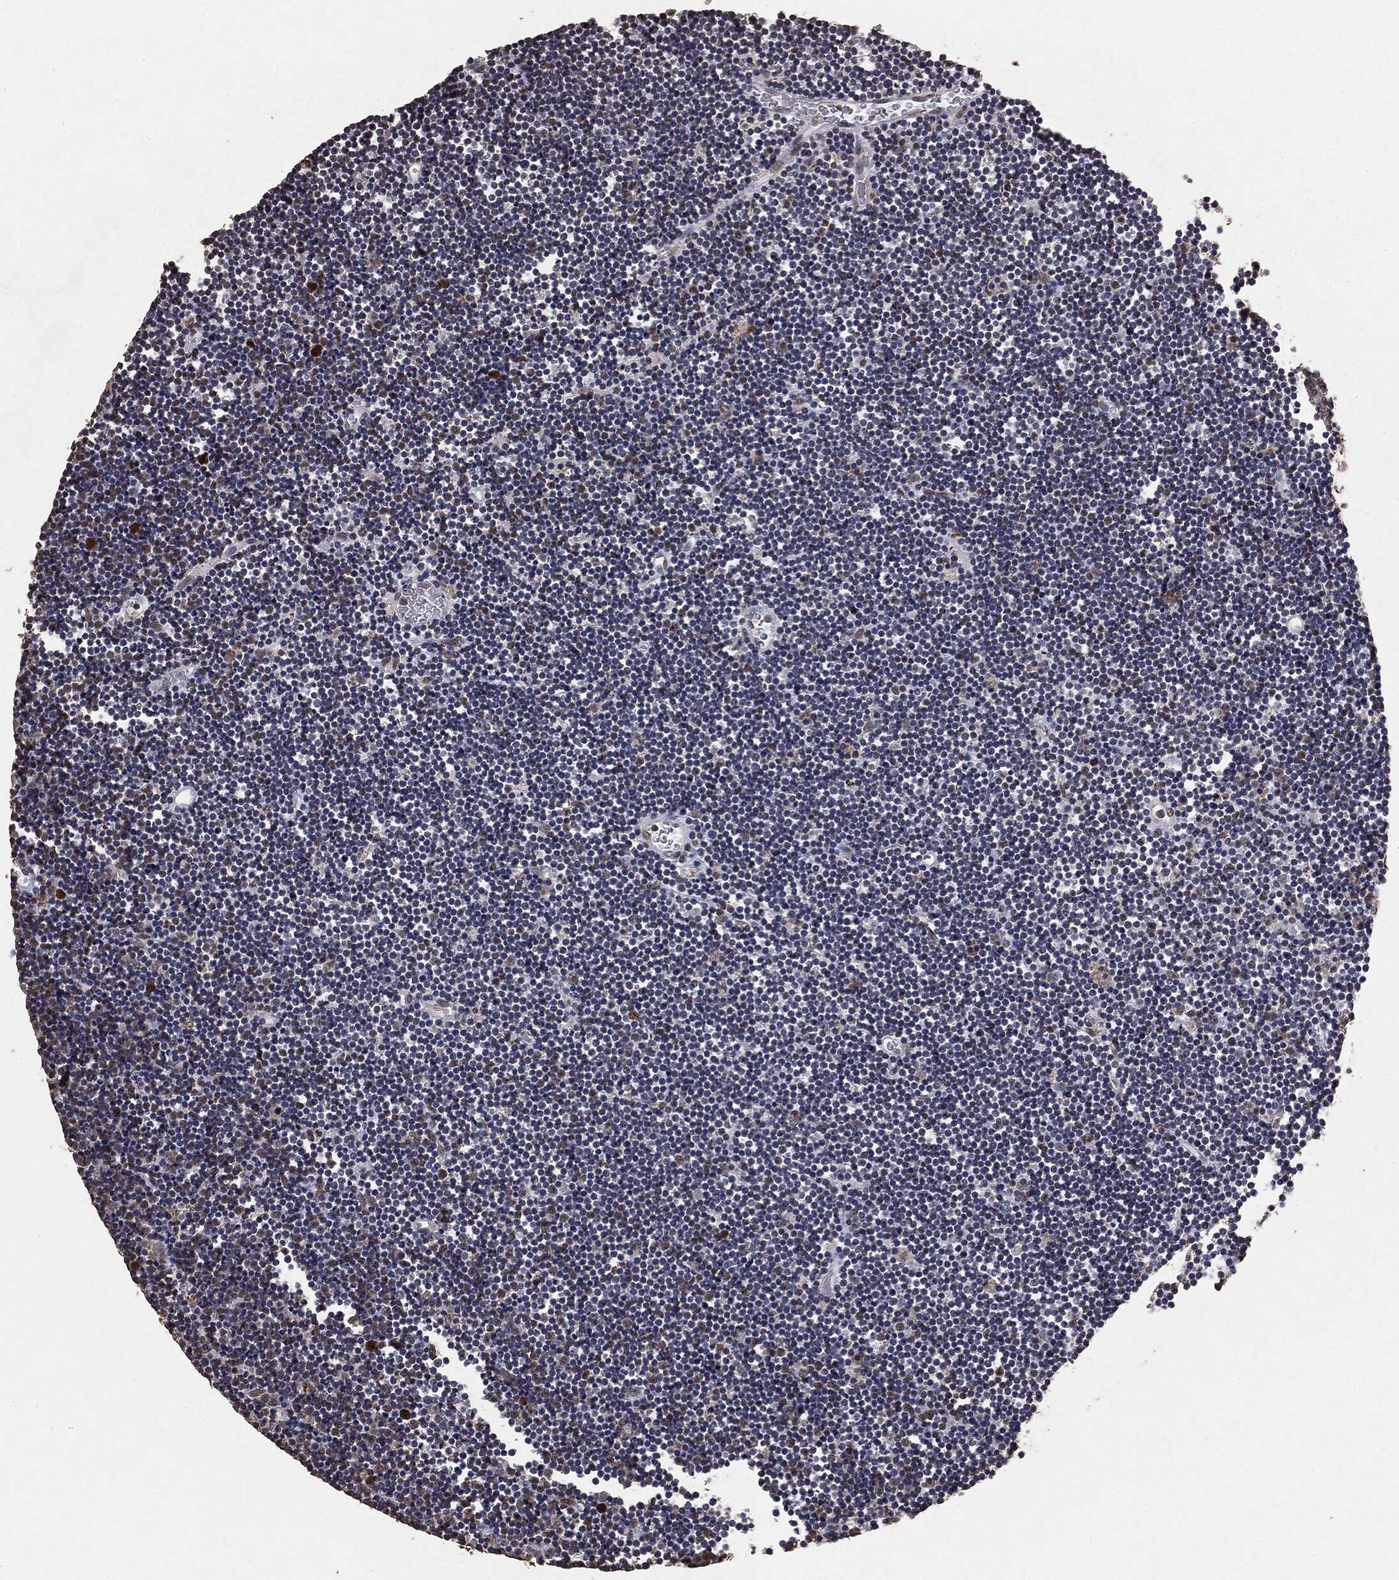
{"staining": {"intensity": "negative", "quantity": "none", "location": "none"}, "tissue": "lymphoma", "cell_type": "Tumor cells", "image_type": "cancer", "snomed": [{"axis": "morphology", "description": "Malignant lymphoma, non-Hodgkin's type, Low grade"}, {"axis": "topography", "description": "Brain"}], "caption": "Human lymphoma stained for a protein using immunohistochemistry reveals no staining in tumor cells.", "gene": "RAD18", "patient": {"sex": "female", "age": 66}}